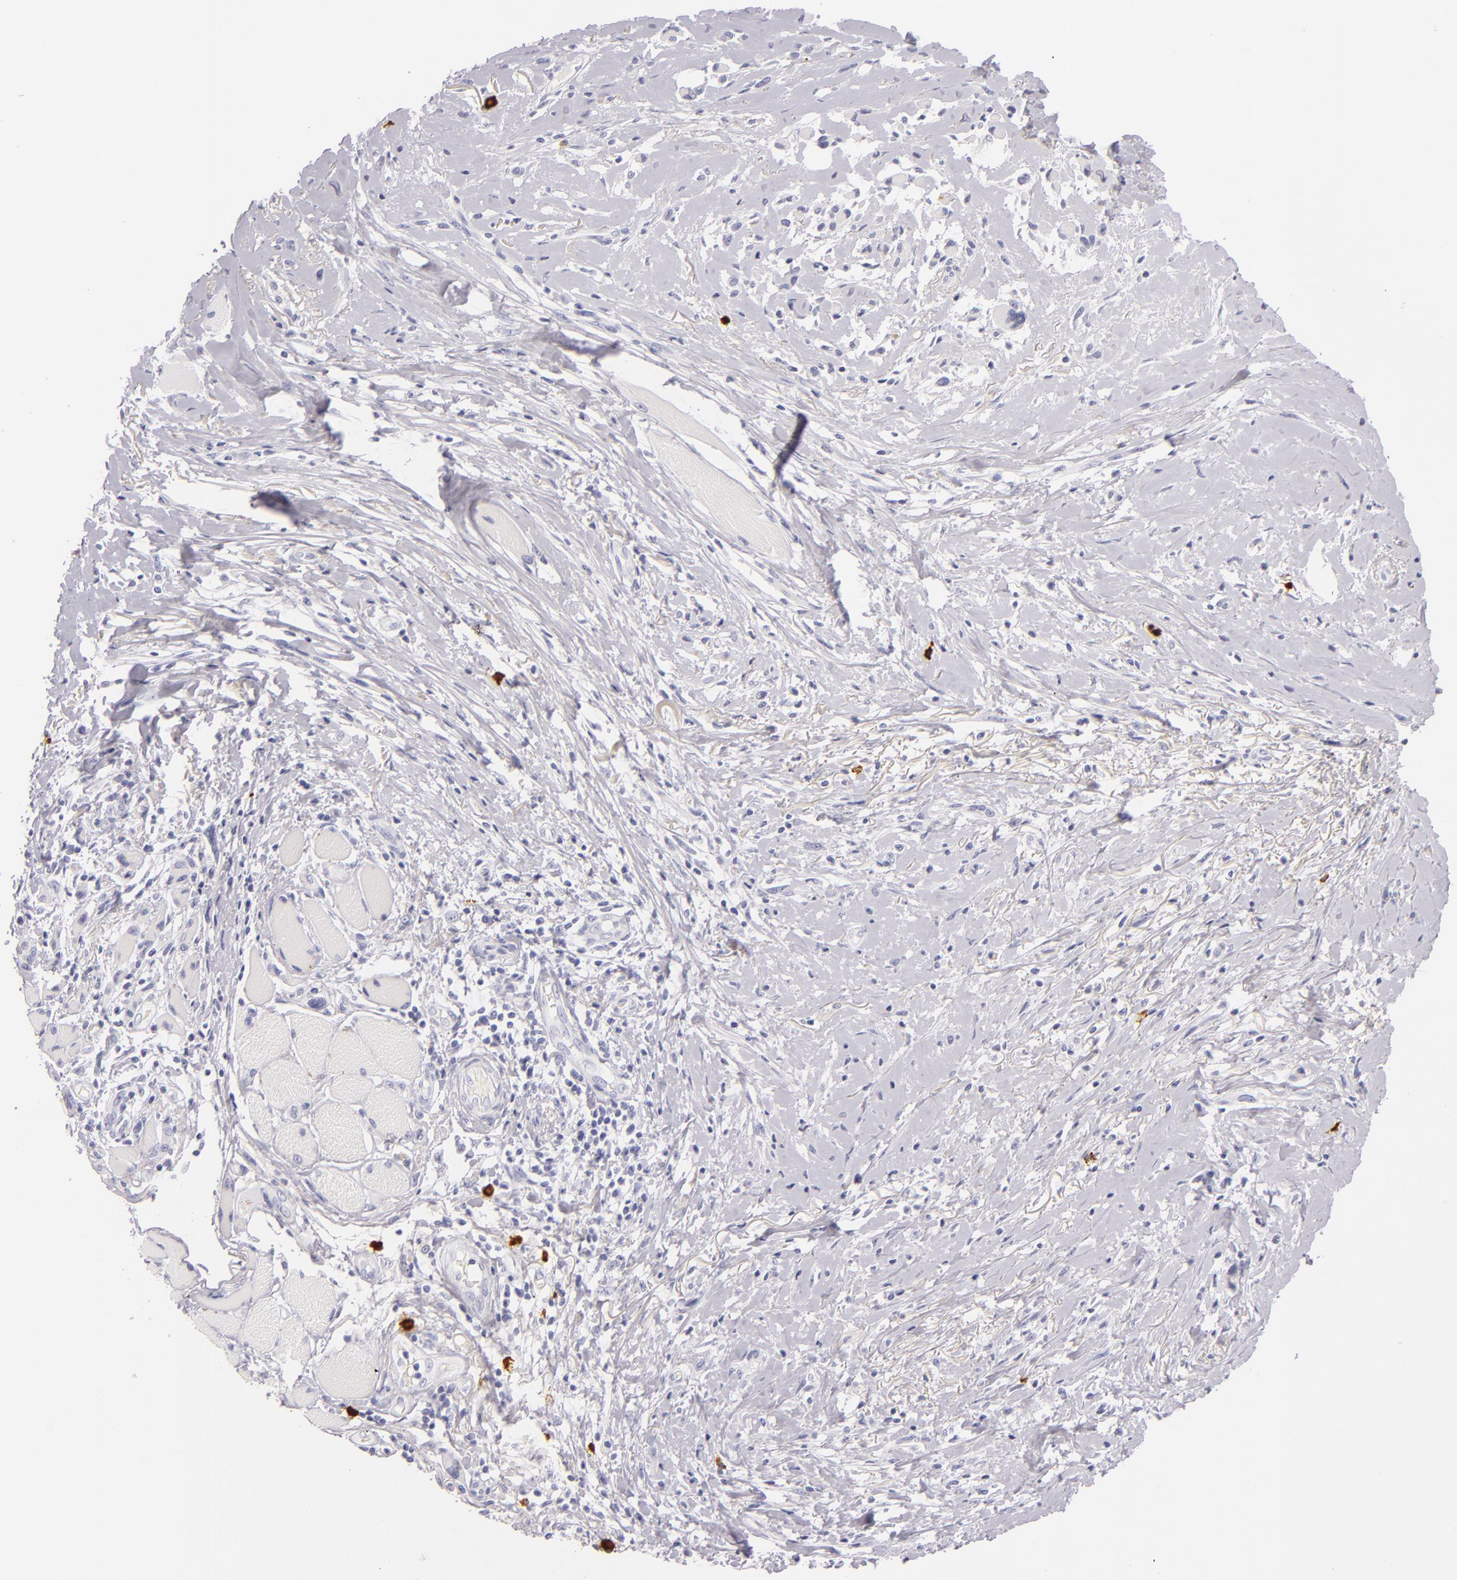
{"staining": {"intensity": "negative", "quantity": "none", "location": "none"}, "tissue": "melanoma", "cell_type": "Tumor cells", "image_type": "cancer", "snomed": [{"axis": "morphology", "description": "Malignant melanoma, NOS"}, {"axis": "topography", "description": "Skin"}], "caption": "DAB (3,3'-diaminobenzidine) immunohistochemical staining of malignant melanoma displays no significant positivity in tumor cells.", "gene": "TPSD1", "patient": {"sex": "male", "age": 91}}